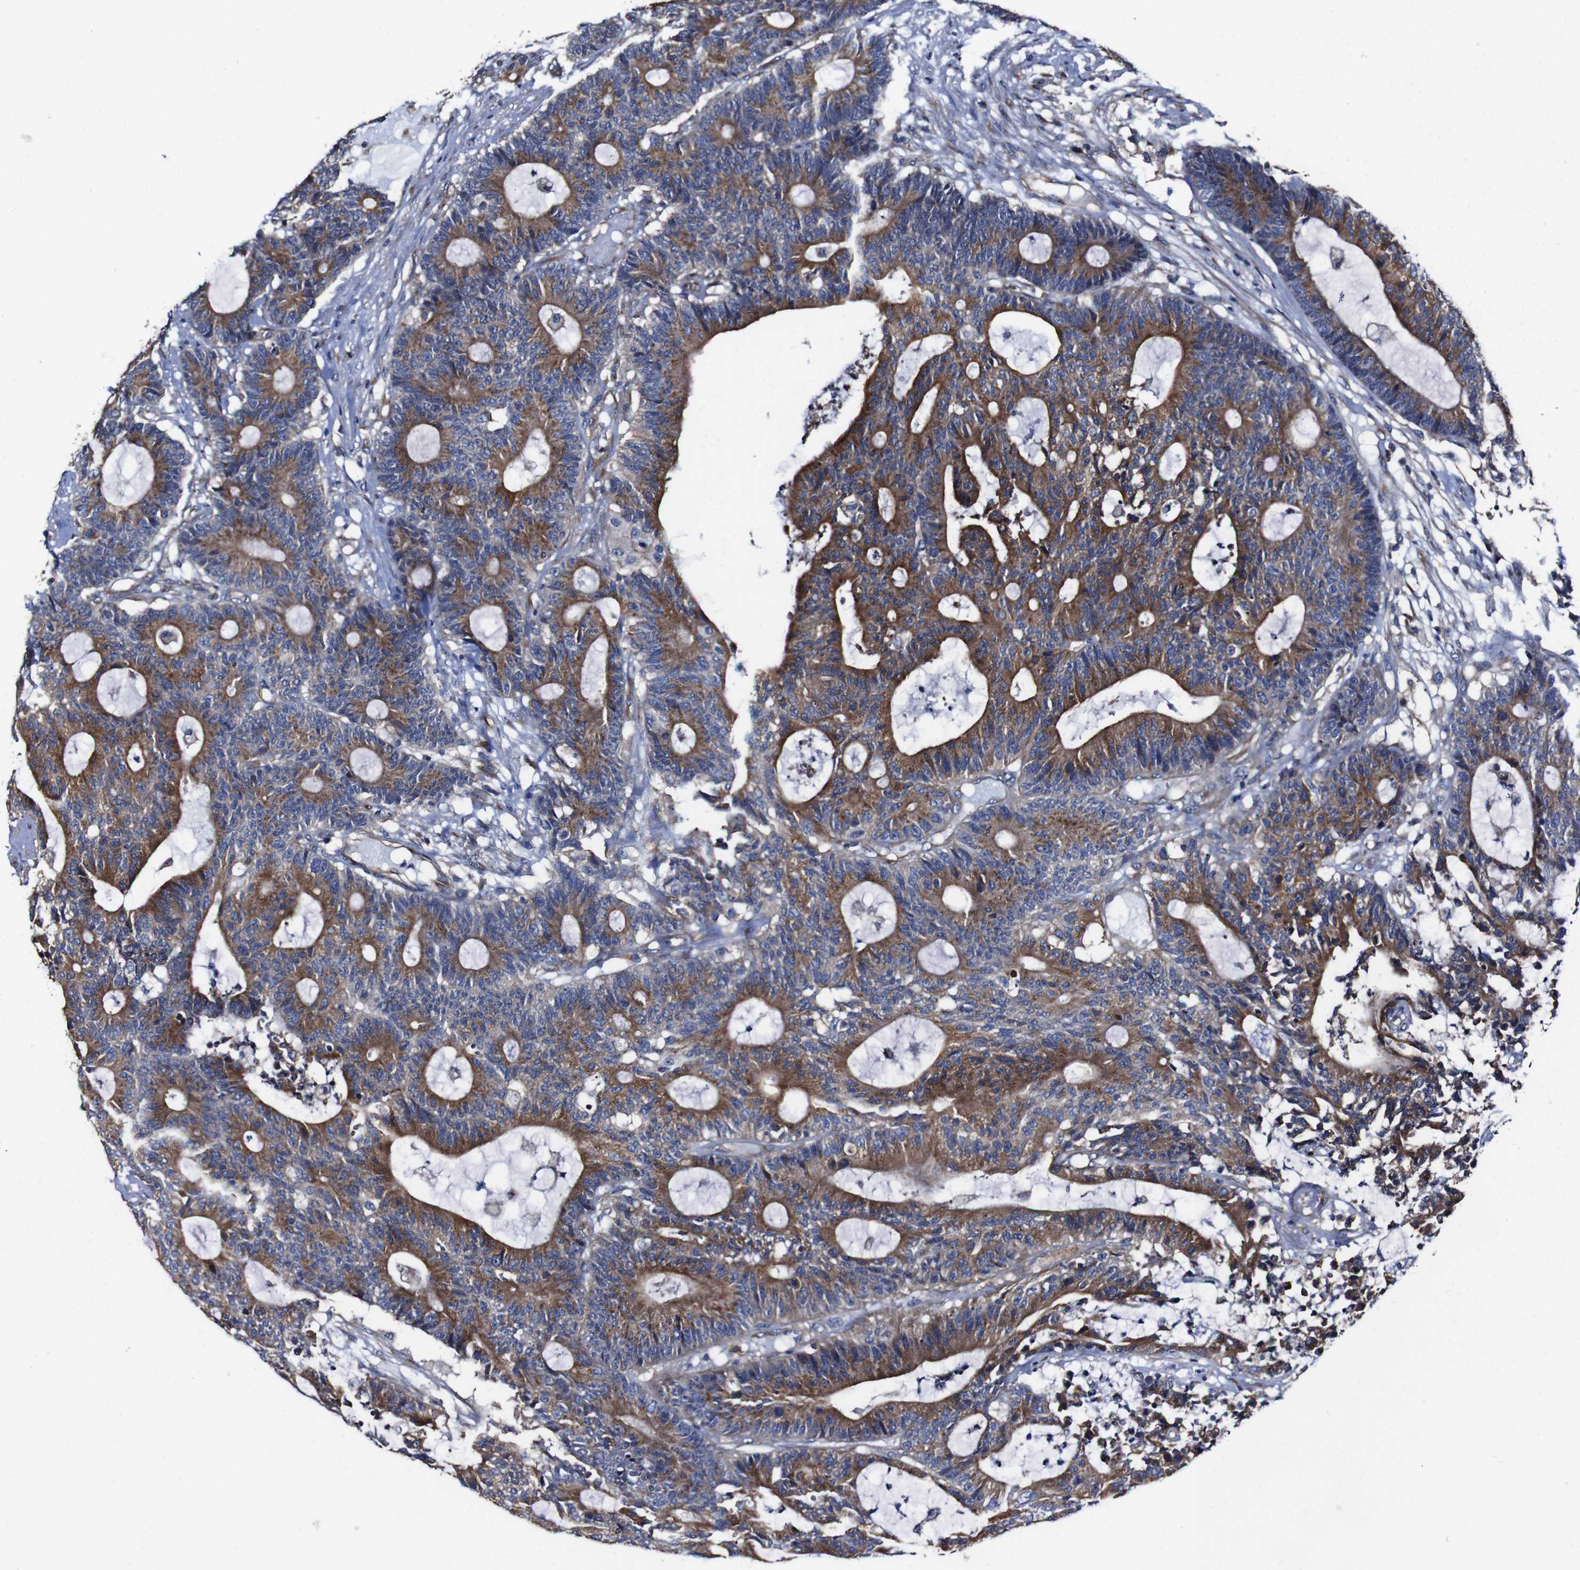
{"staining": {"intensity": "strong", "quantity": "25%-75%", "location": "cytoplasmic/membranous"}, "tissue": "colorectal cancer", "cell_type": "Tumor cells", "image_type": "cancer", "snomed": [{"axis": "morphology", "description": "Adenocarcinoma, NOS"}, {"axis": "topography", "description": "Colon"}], "caption": "DAB (3,3'-diaminobenzidine) immunohistochemical staining of human colorectal cancer (adenocarcinoma) reveals strong cytoplasmic/membranous protein staining in approximately 25%-75% of tumor cells.", "gene": "CSF1R", "patient": {"sex": "female", "age": 84}}